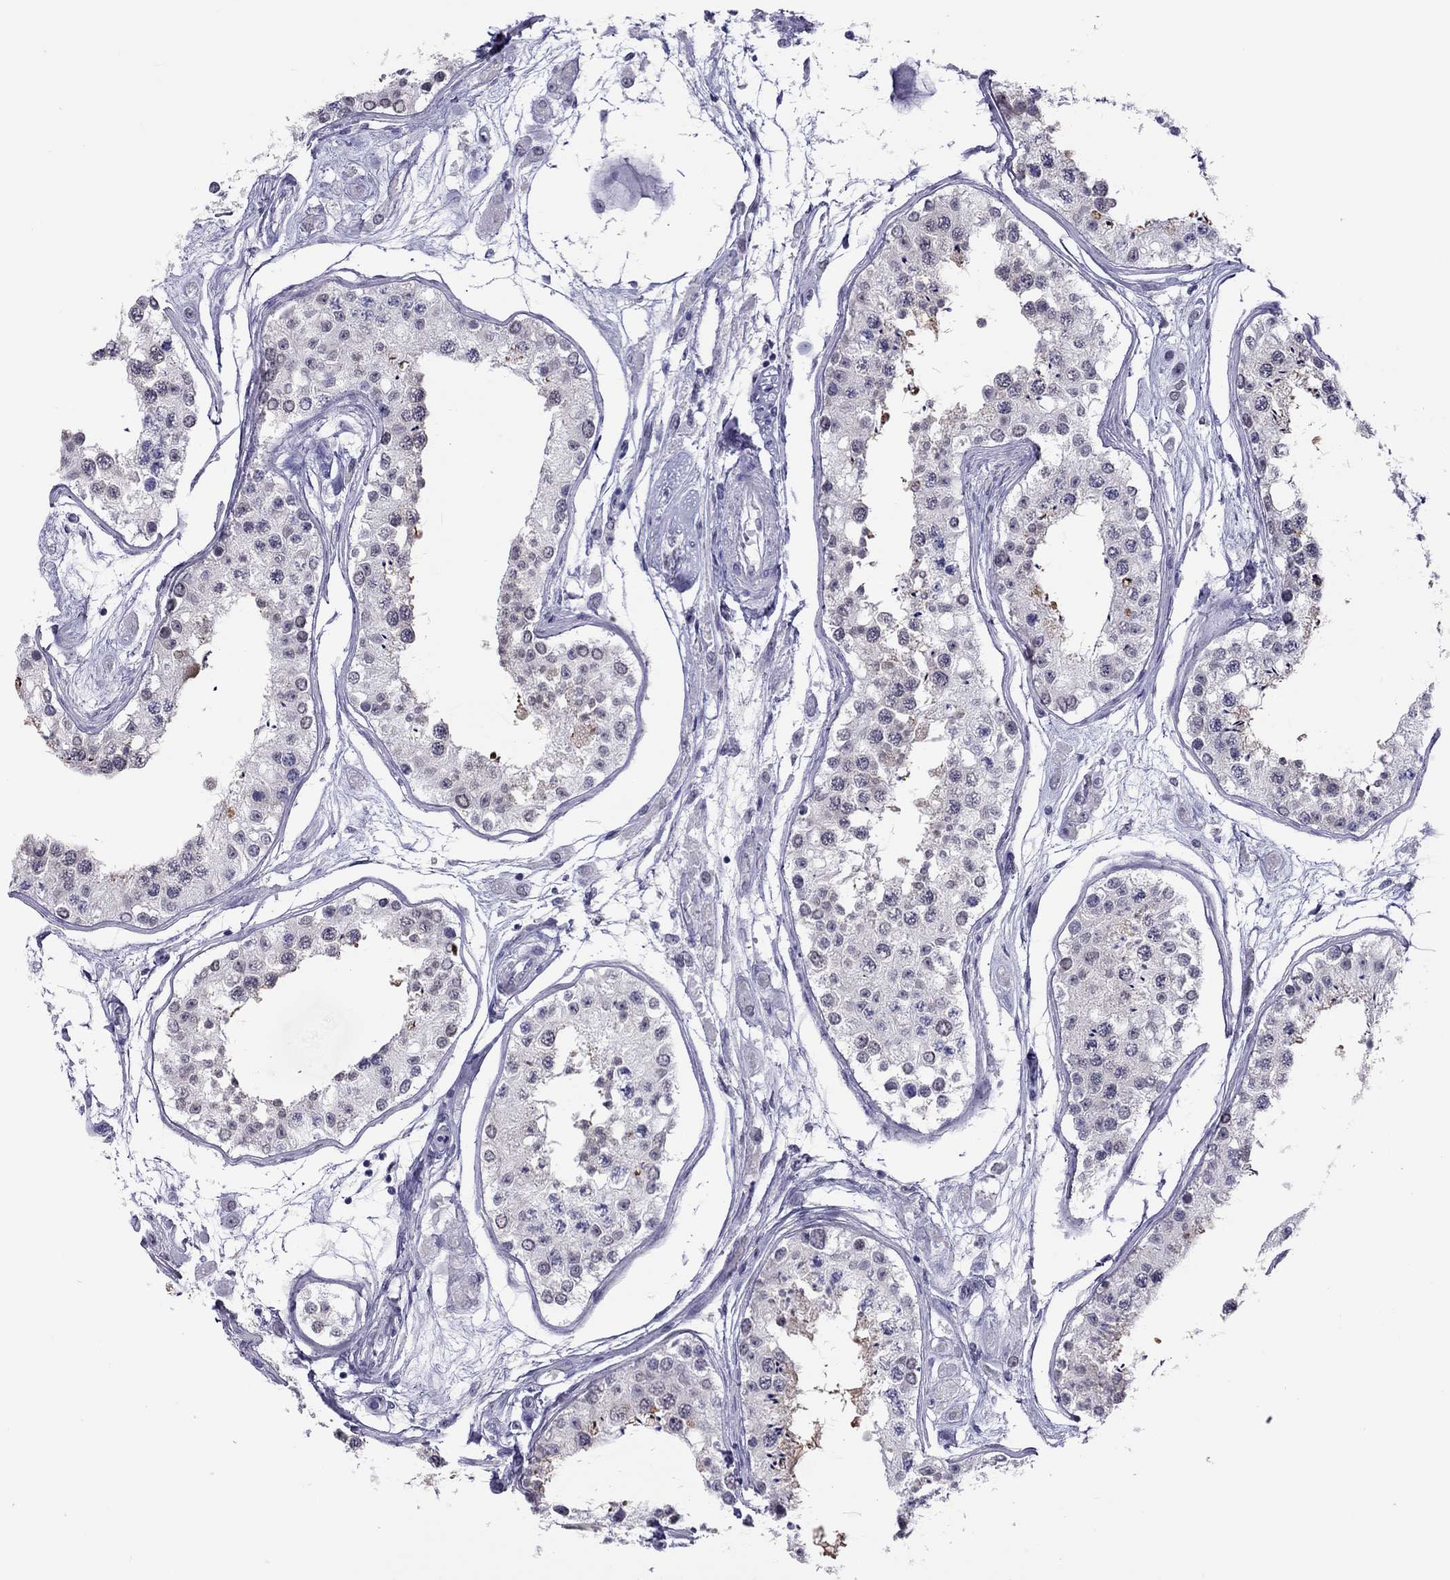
{"staining": {"intensity": "moderate", "quantity": "<25%", "location": "cytoplasmic/membranous"}, "tissue": "testis", "cell_type": "Cells in seminiferous ducts", "image_type": "normal", "snomed": [{"axis": "morphology", "description": "Normal tissue, NOS"}, {"axis": "topography", "description": "Testis"}], "caption": "The immunohistochemical stain shows moderate cytoplasmic/membranous staining in cells in seminiferous ducts of normal testis. (DAB = brown stain, brightfield microscopy at high magnification).", "gene": "CHRNB3", "patient": {"sex": "male", "age": 25}}